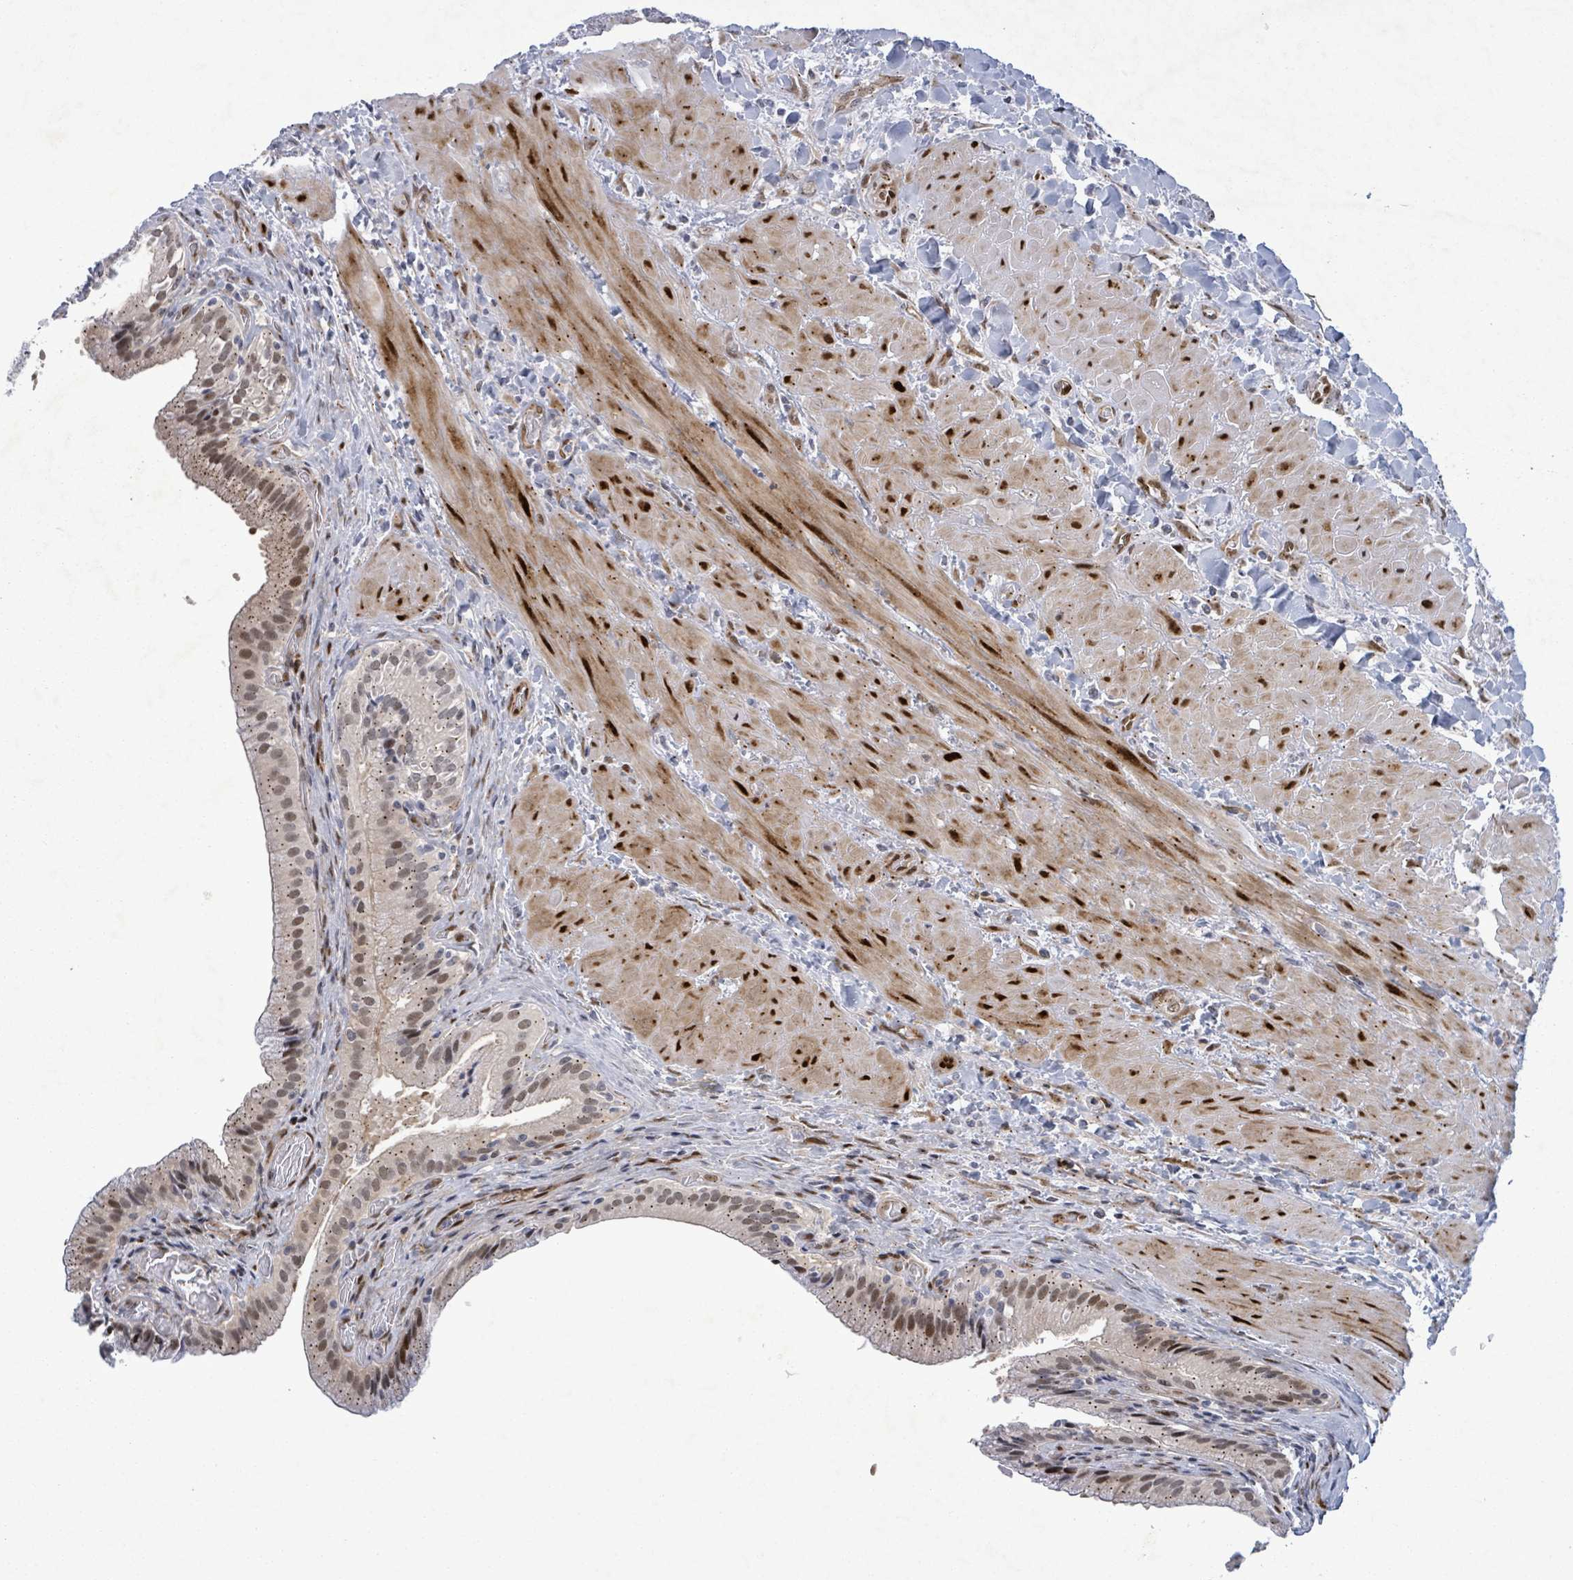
{"staining": {"intensity": "moderate", "quantity": "25%-75%", "location": "cytoplasmic/membranous,nuclear"}, "tissue": "gallbladder", "cell_type": "Glandular cells", "image_type": "normal", "snomed": [{"axis": "morphology", "description": "Normal tissue, NOS"}, {"axis": "topography", "description": "Gallbladder"}], "caption": "High-magnification brightfield microscopy of benign gallbladder stained with DAB (brown) and counterstained with hematoxylin (blue). glandular cells exhibit moderate cytoplasmic/membranous,nuclear staining is identified in about25%-75% of cells.", "gene": "TUSC1", "patient": {"sex": "male", "age": 24}}